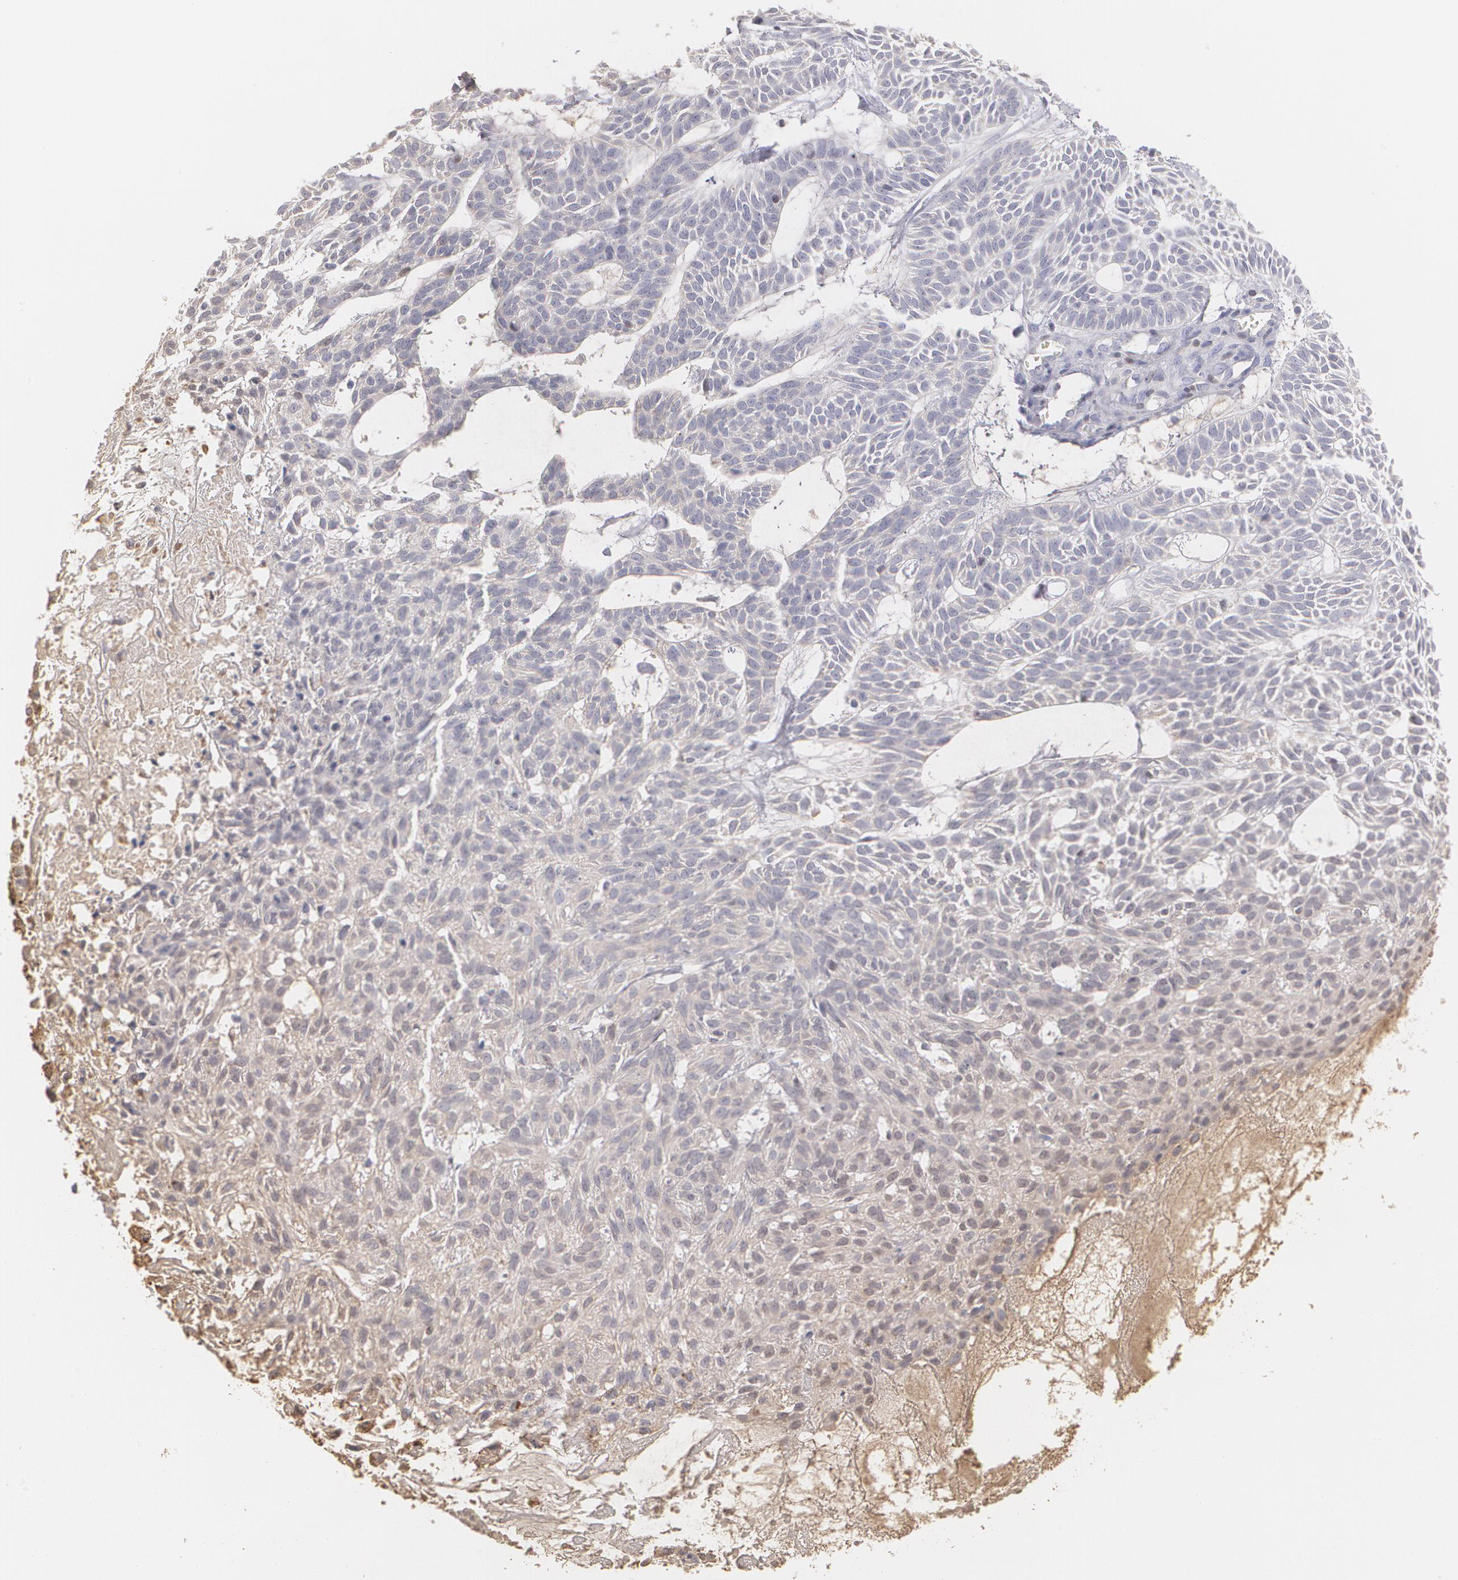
{"staining": {"intensity": "negative", "quantity": "none", "location": "none"}, "tissue": "skin cancer", "cell_type": "Tumor cells", "image_type": "cancer", "snomed": [{"axis": "morphology", "description": "Basal cell carcinoma"}, {"axis": "topography", "description": "Skin"}], "caption": "Immunohistochemistry micrograph of neoplastic tissue: basal cell carcinoma (skin) stained with DAB displays no significant protein expression in tumor cells.", "gene": "SERPINA1", "patient": {"sex": "male", "age": 75}}